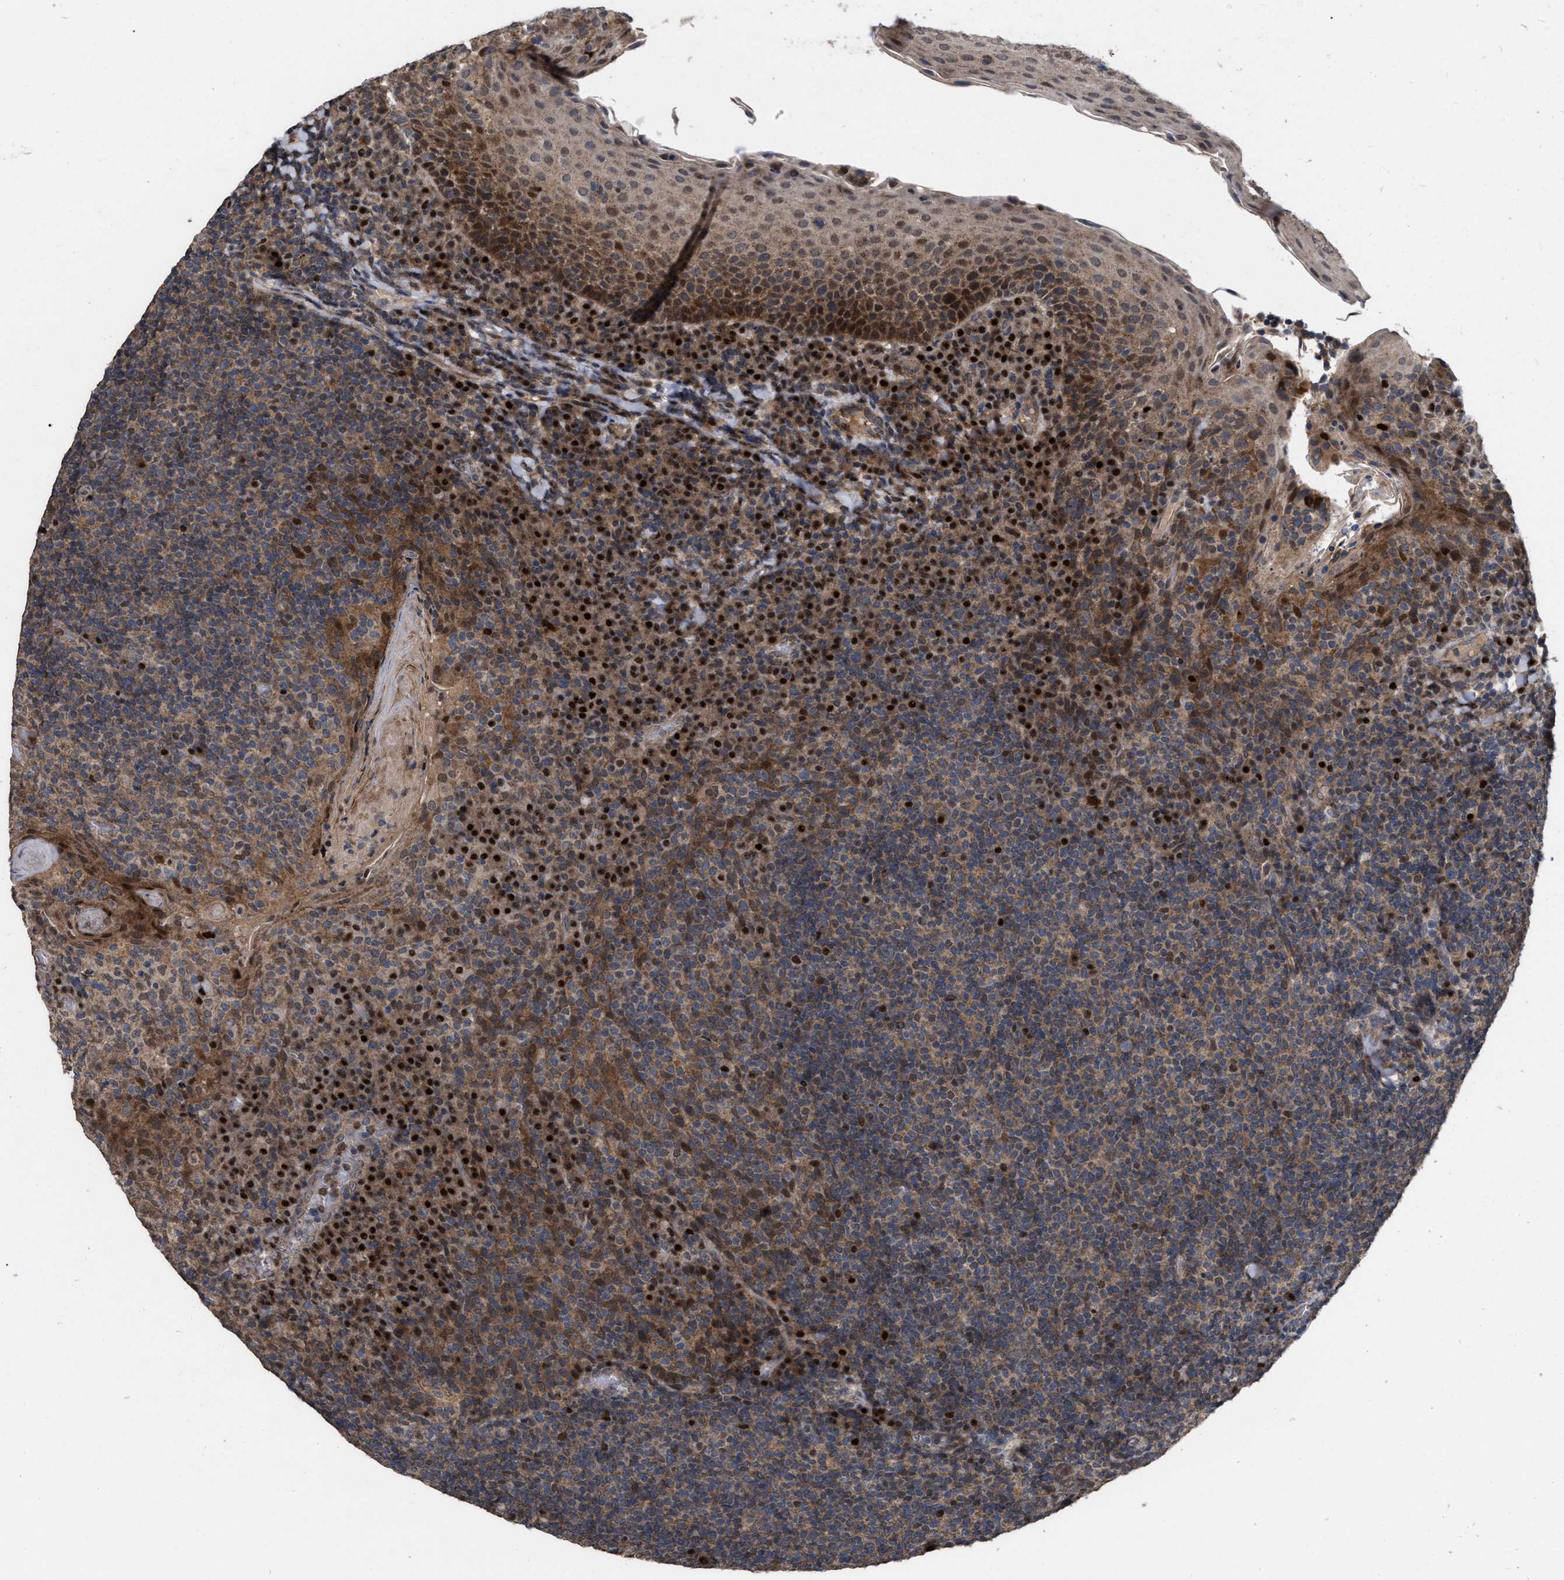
{"staining": {"intensity": "moderate", "quantity": ">75%", "location": "cytoplasmic/membranous,nuclear"}, "tissue": "tonsil", "cell_type": "Germinal center cells", "image_type": "normal", "snomed": [{"axis": "morphology", "description": "Normal tissue, NOS"}, {"axis": "topography", "description": "Tonsil"}], "caption": "This image demonstrates immunohistochemistry staining of benign tonsil, with medium moderate cytoplasmic/membranous,nuclear expression in approximately >75% of germinal center cells.", "gene": "MDM4", "patient": {"sex": "male", "age": 17}}